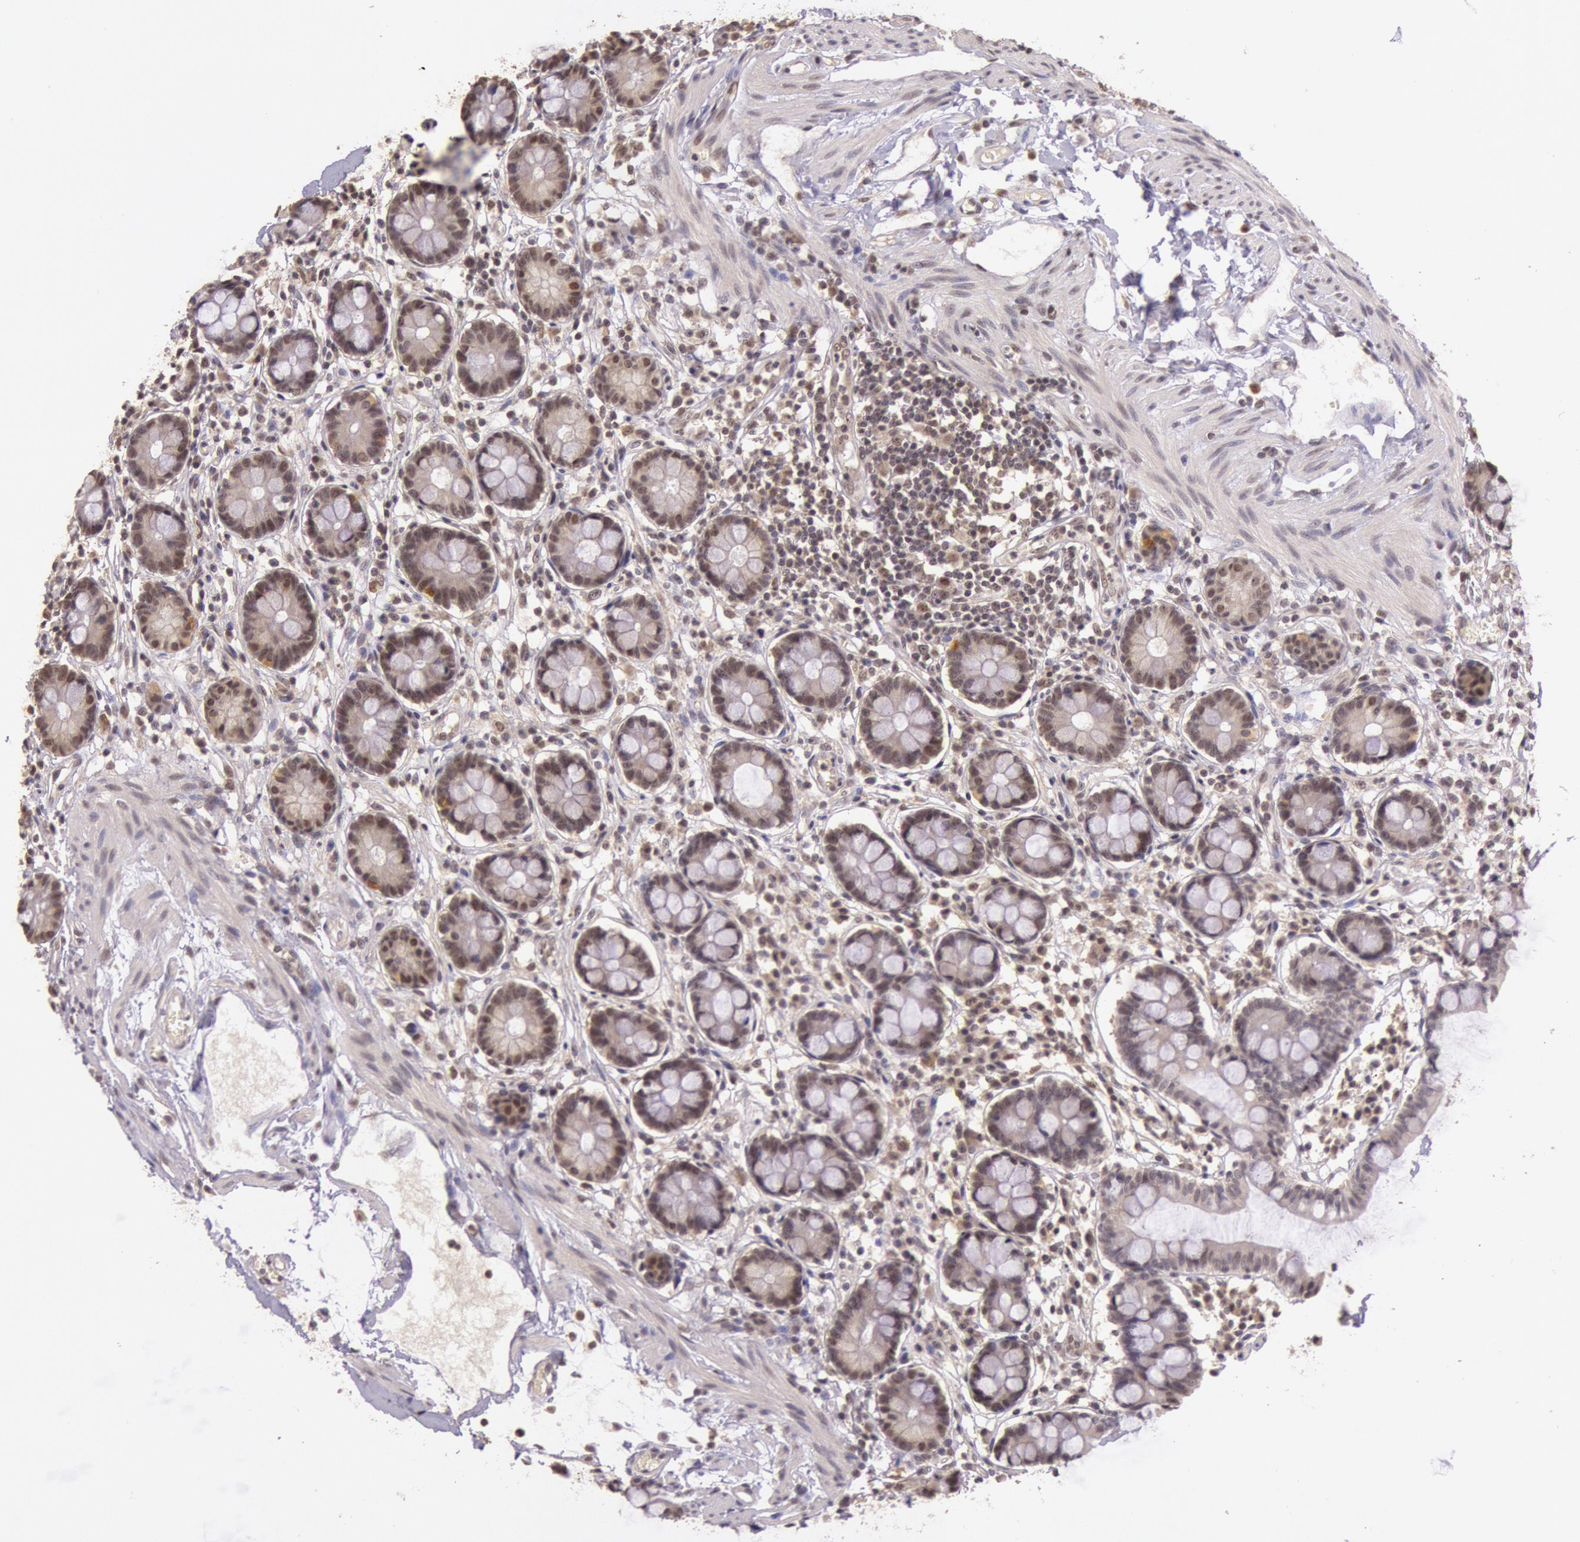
{"staining": {"intensity": "weak", "quantity": "25%-75%", "location": "nuclear"}, "tissue": "small intestine", "cell_type": "Glandular cells", "image_type": "normal", "snomed": [{"axis": "morphology", "description": "Normal tissue, NOS"}, {"axis": "topography", "description": "Small intestine"}], "caption": "About 25%-75% of glandular cells in normal human small intestine reveal weak nuclear protein positivity as visualized by brown immunohistochemical staining.", "gene": "RTL10", "patient": {"sex": "female", "age": 61}}